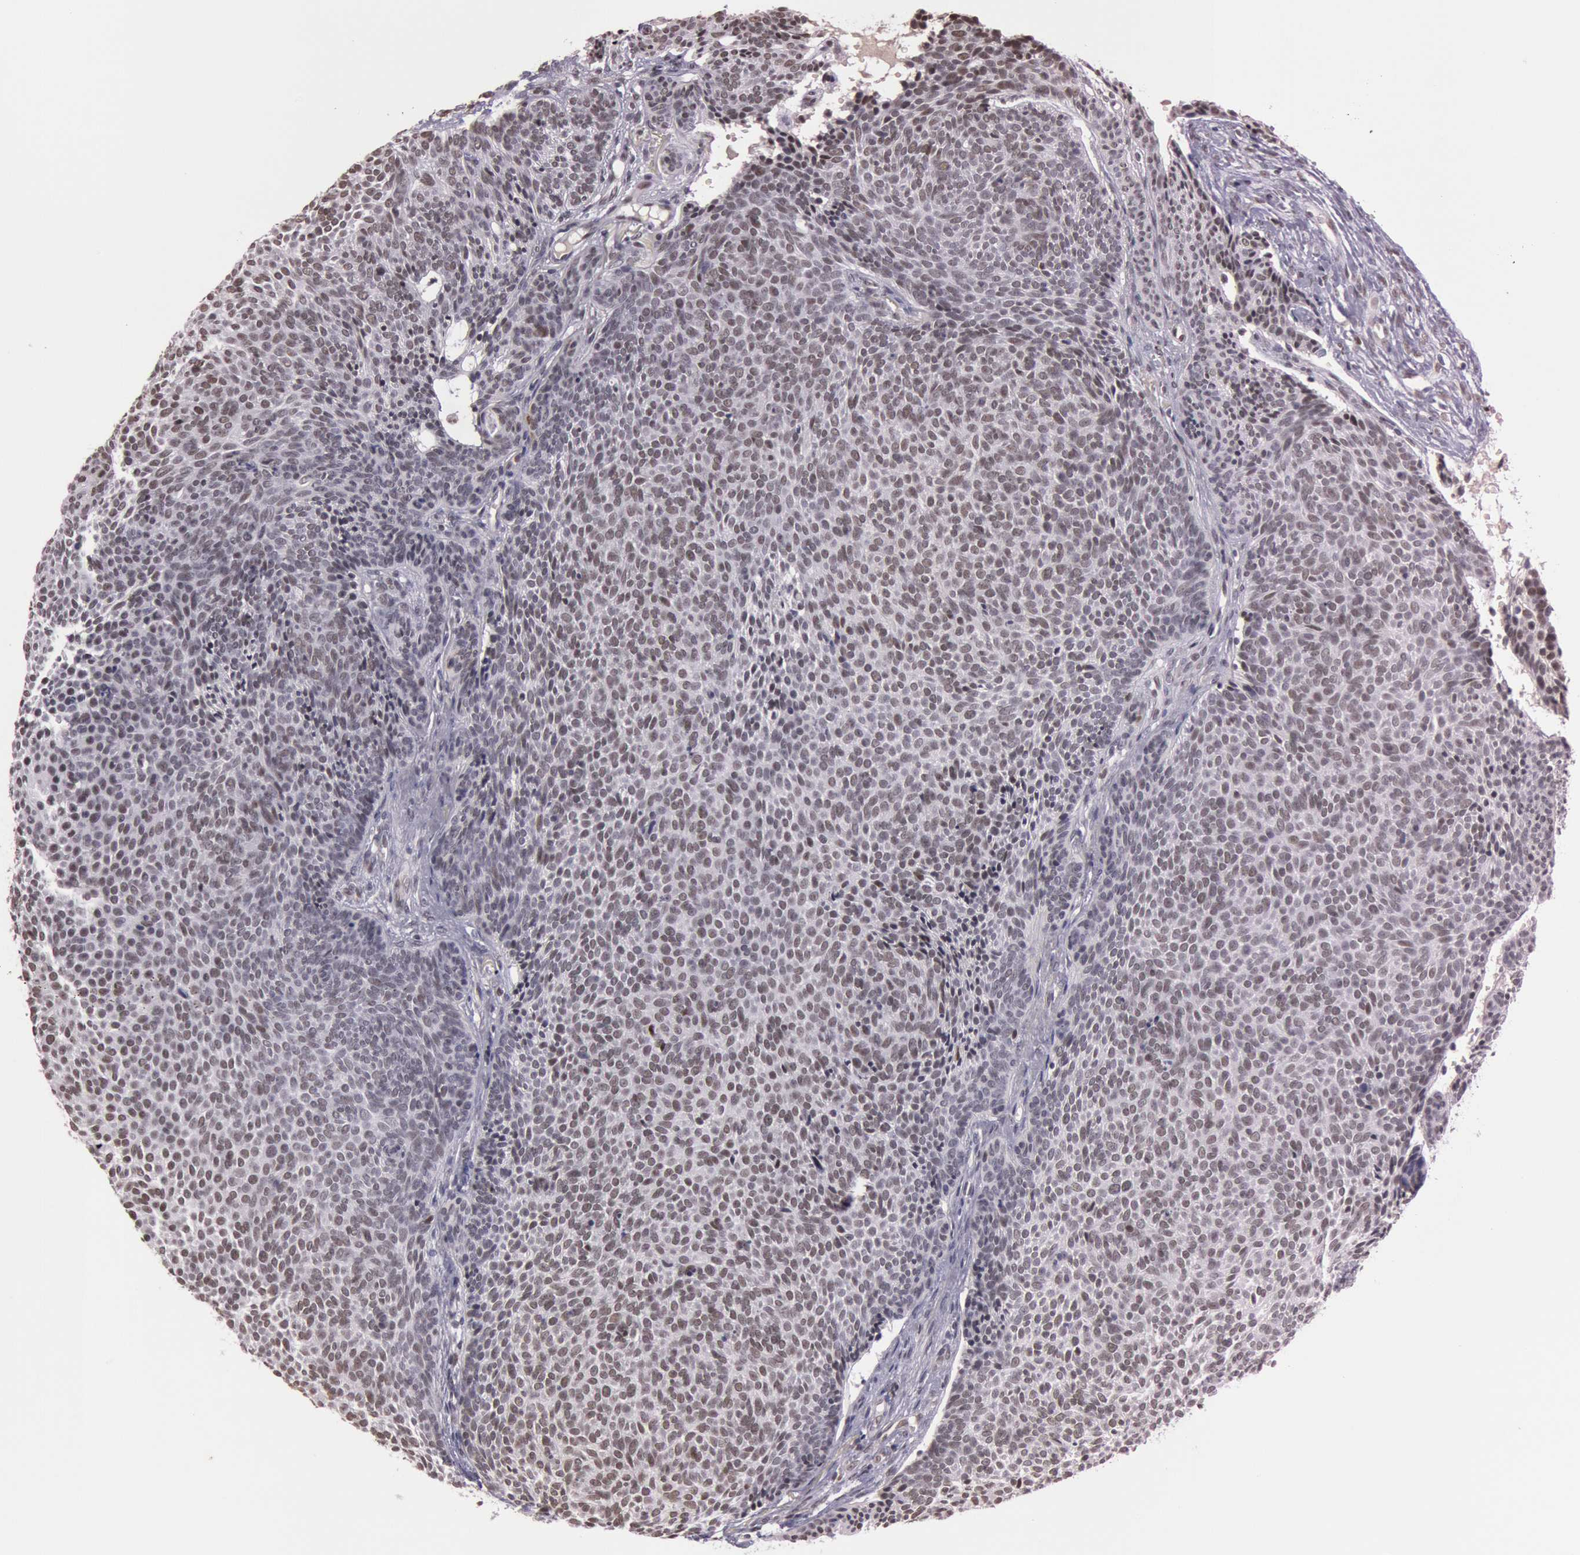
{"staining": {"intensity": "weak", "quantity": "25%-75%", "location": "nuclear"}, "tissue": "skin cancer", "cell_type": "Tumor cells", "image_type": "cancer", "snomed": [{"axis": "morphology", "description": "Basal cell carcinoma"}, {"axis": "topography", "description": "Skin"}], "caption": "The histopathology image demonstrates staining of skin cancer, revealing weak nuclear protein positivity (brown color) within tumor cells.", "gene": "TASL", "patient": {"sex": "male", "age": 84}}